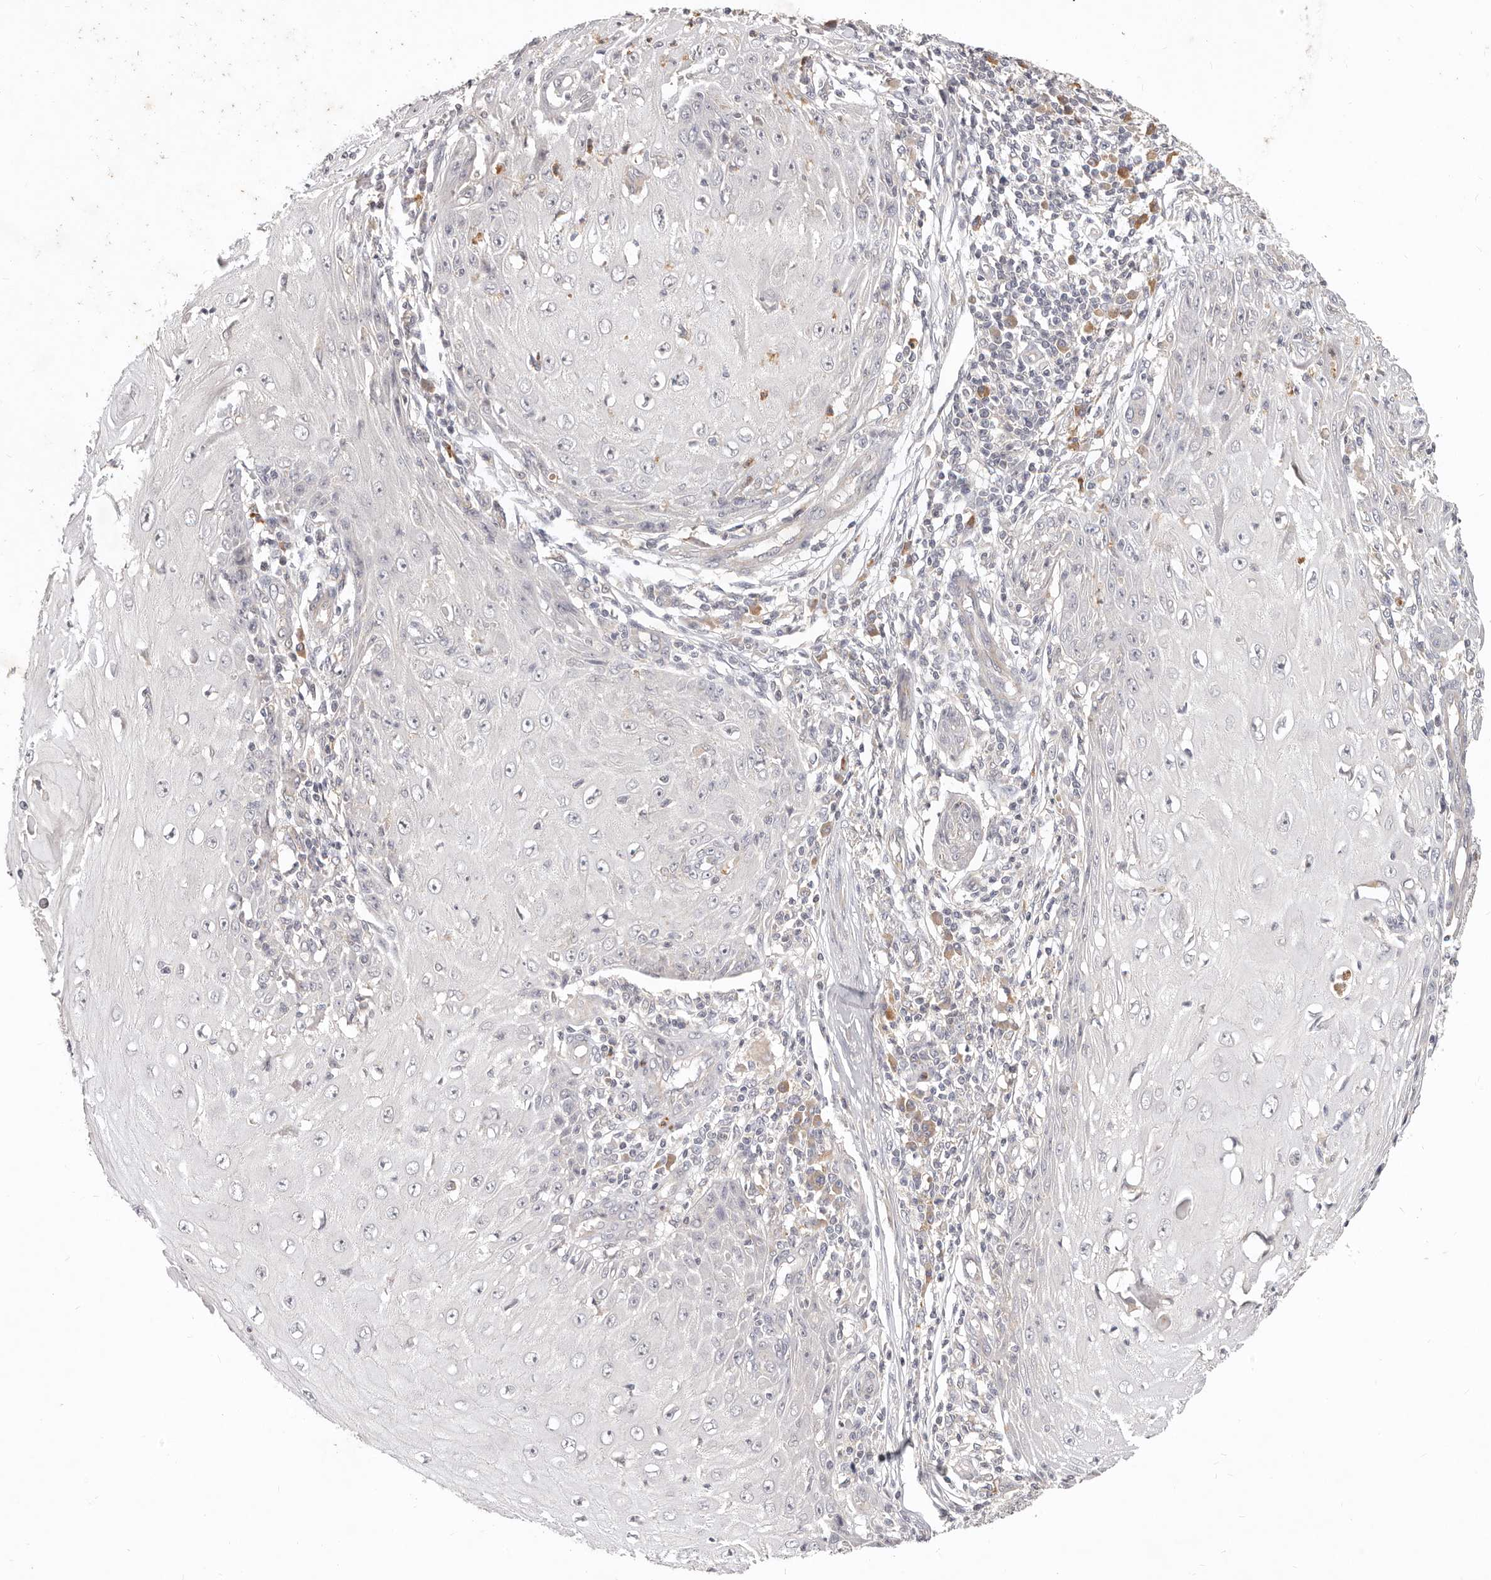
{"staining": {"intensity": "negative", "quantity": "none", "location": "none"}, "tissue": "skin cancer", "cell_type": "Tumor cells", "image_type": "cancer", "snomed": [{"axis": "morphology", "description": "Squamous cell carcinoma, NOS"}, {"axis": "topography", "description": "Skin"}], "caption": "A photomicrograph of squamous cell carcinoma (skin) stained for a protein demonstrates no brown staining in tumor cells.", "gene": "USP49", "patient": {"sex": "female", "age": 73}}